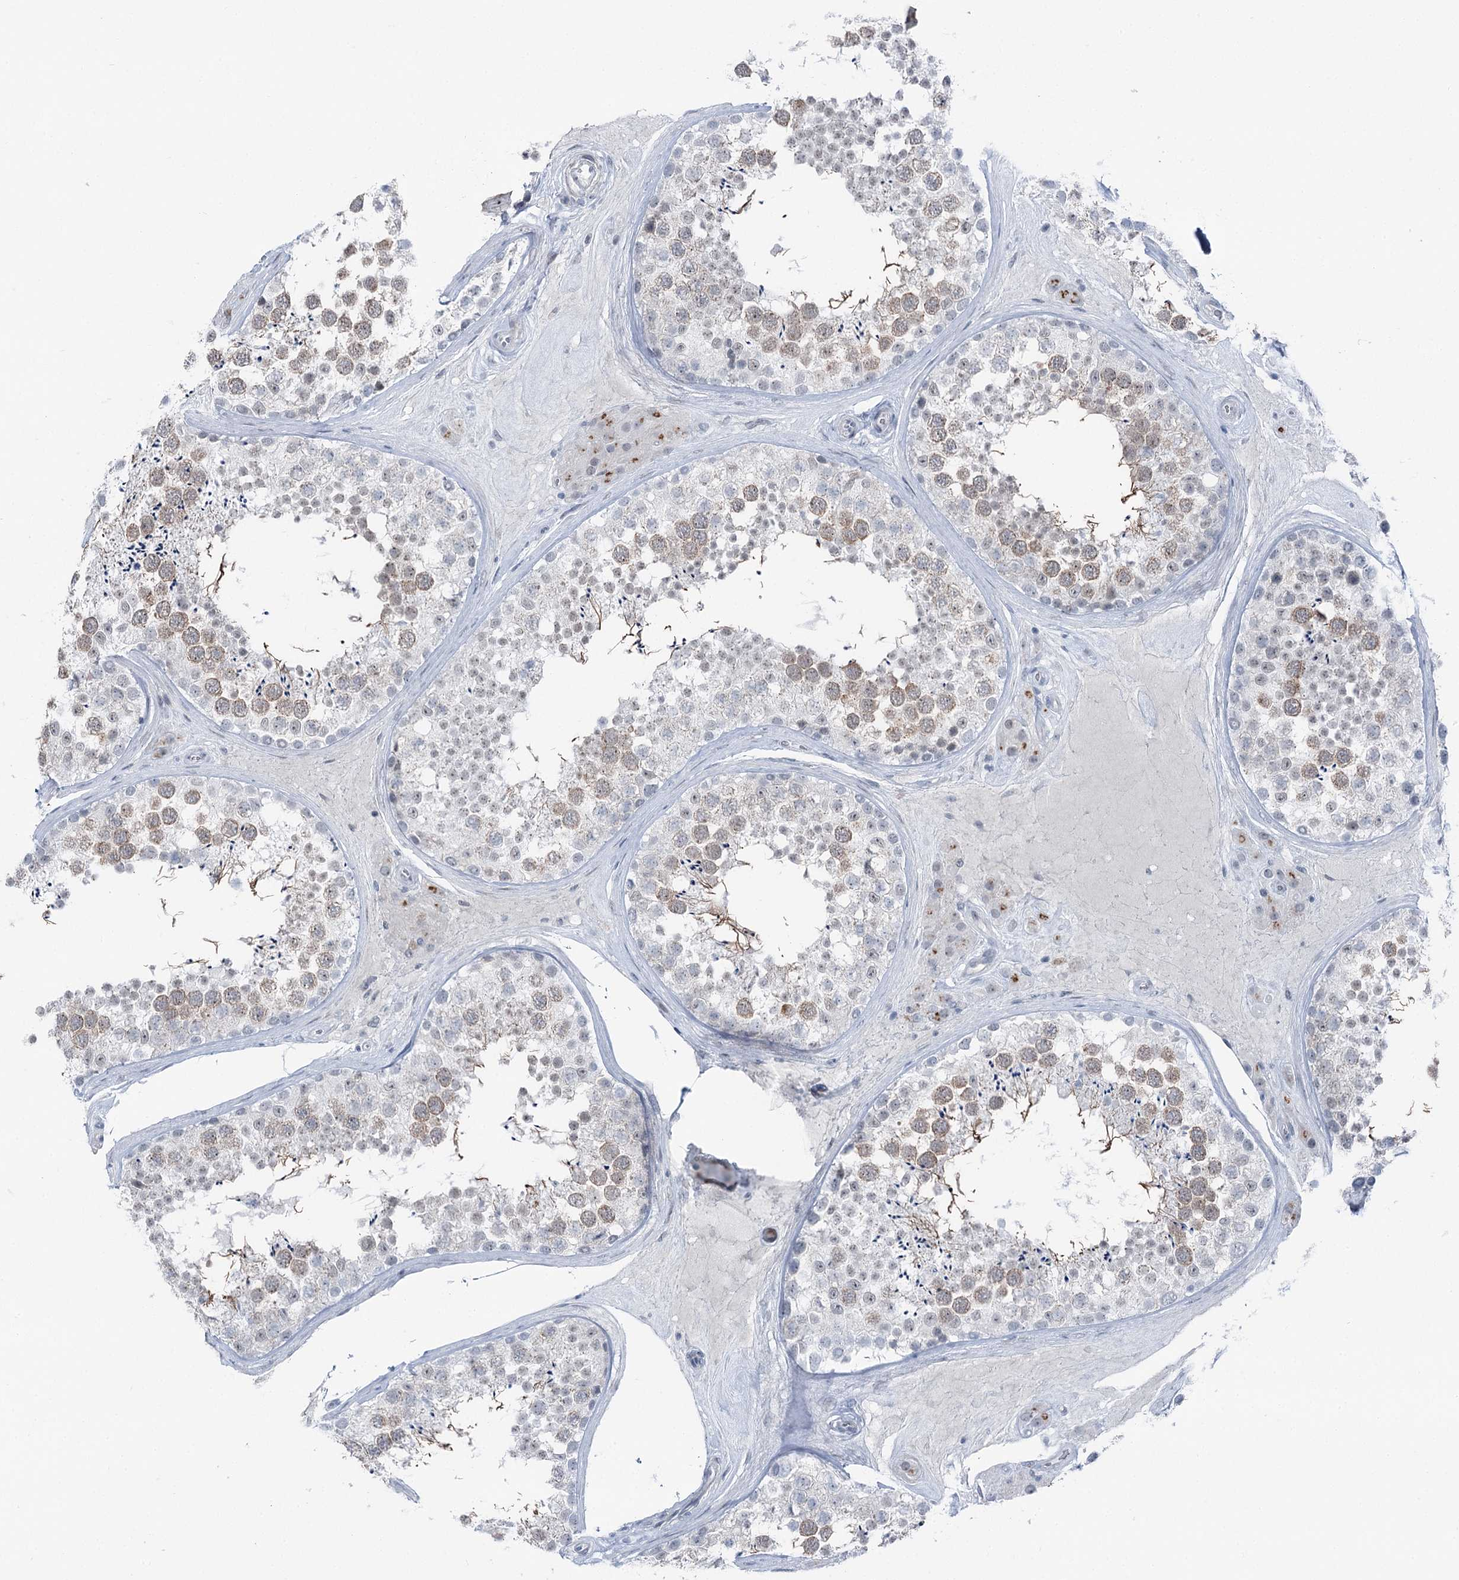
{"staining": {"intensity": "weak", "quantity": "25%-75%", "location": "cytoplasmic/membranous"}, "tissue": "testis", "cell_type": "Cells in seminiferous ducts", "image_type": "normal", "snomed": [{"axis": "morphology", "description": "Normal tissue, NOS"}, {"axis": "topography", "description": "Testis"}], "caption": "Immunohistochemistry (IHC) photomicrograph of normal testis: testis stained using immunohistochemistry (IHC) exhibits low levels of weak protein expression localized specifically in the cytoplasmic/membranous of cells in seminiferous ducts, appearing as a cytoplasmic/membranous brown color.", "gene": "STEEP1", "patient": {"sex": "male", "age": 46}}